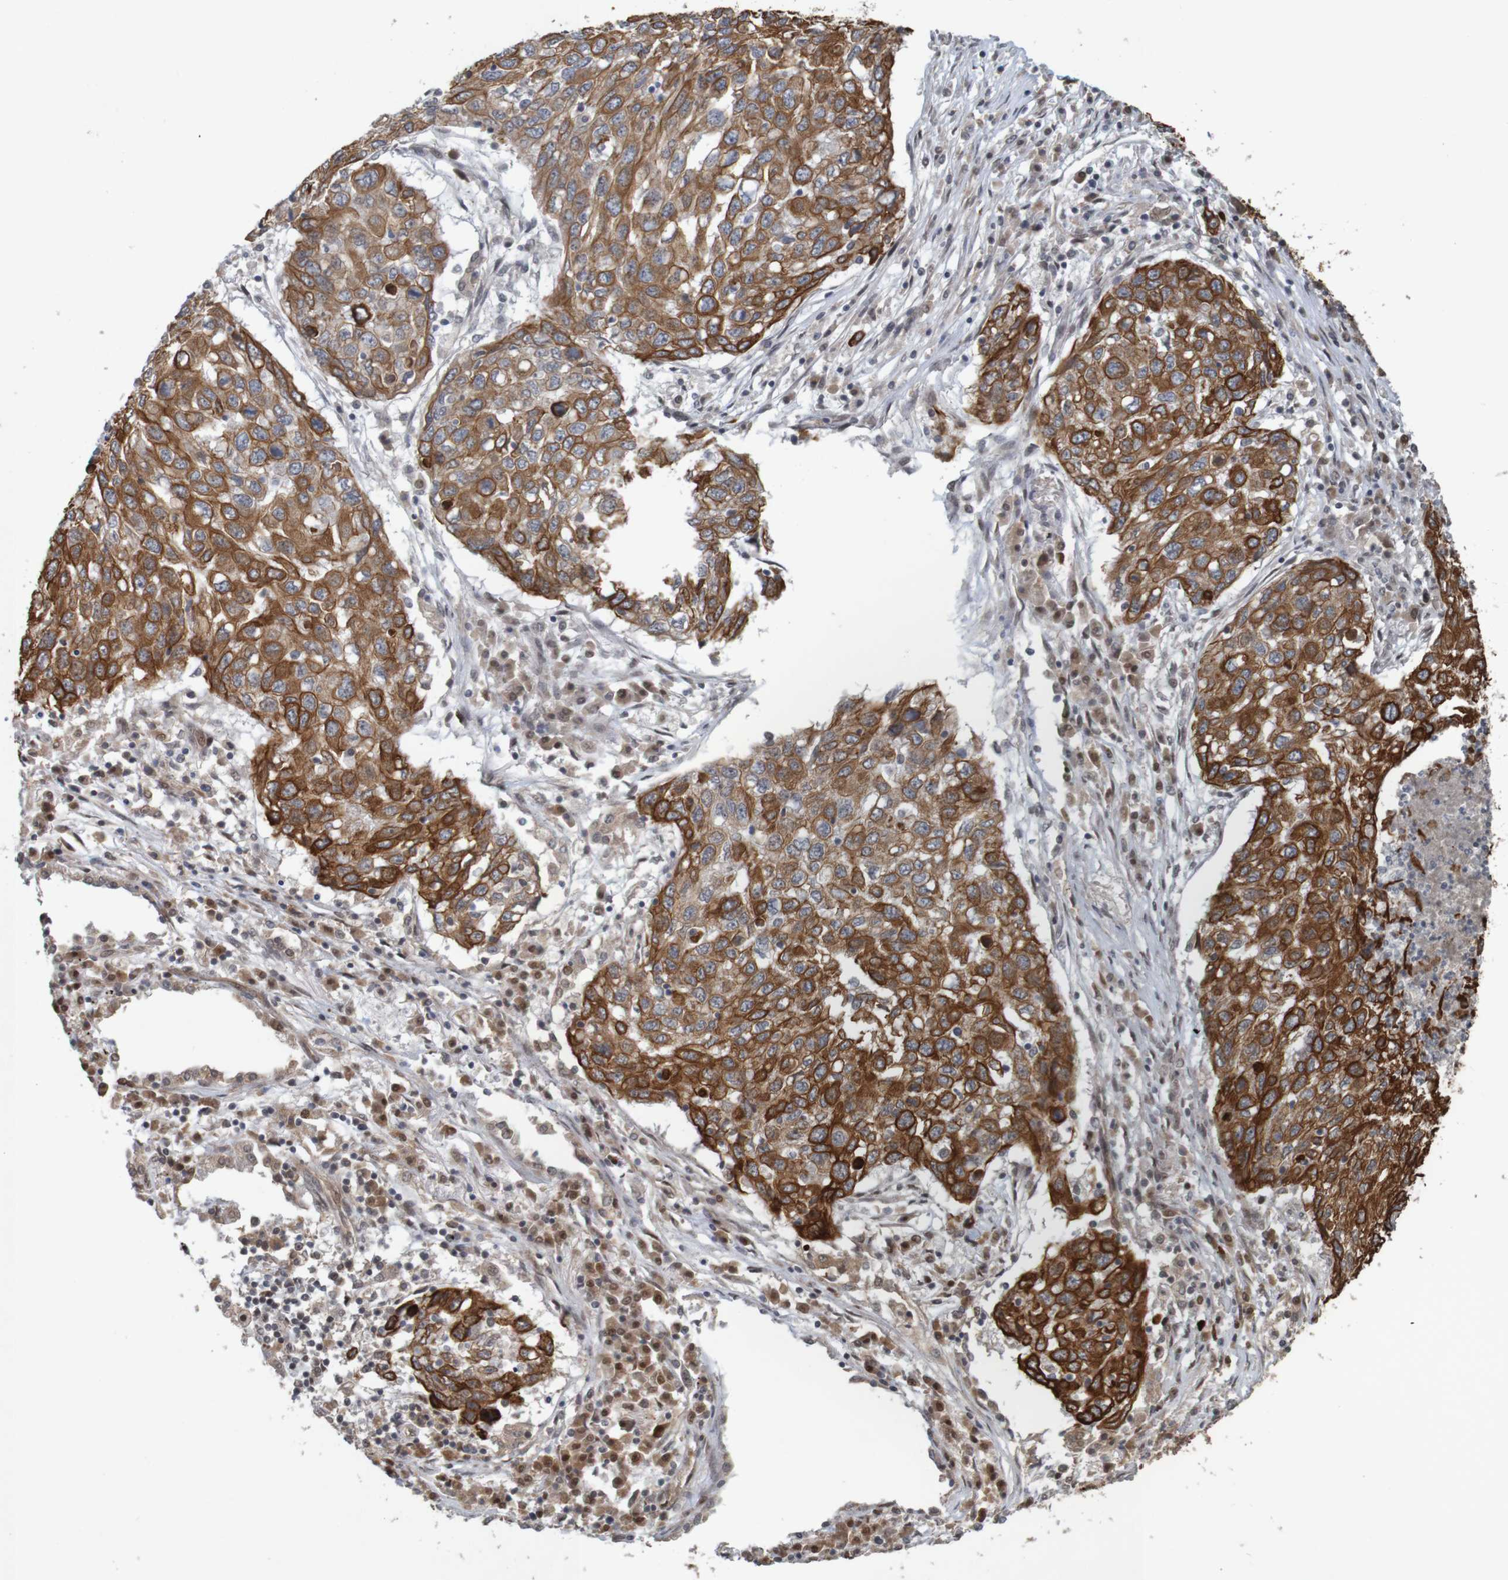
{"staining": {"intensity": "strong", "quantity": ">75%", "location": "cytoplasmic/membranous"}, "tissue": "lung cancer", "cell_type": "Tumor cells", "image_type": "cancer", "snomed": [{"axis": "morphology", "description": "Squamous cell carcinoma, NOS"}, {"axis": "topography", "description": "Lung"}], "caption": "There is high levels of strong cytoplasmic/membranous staining in tumor cells of lung squamous cell carcinoma, as demonstrated by immunohistochemical staining (brown color).", "gene": "ARHGEF11", "patient": {"sex": "female", "age": 63}}